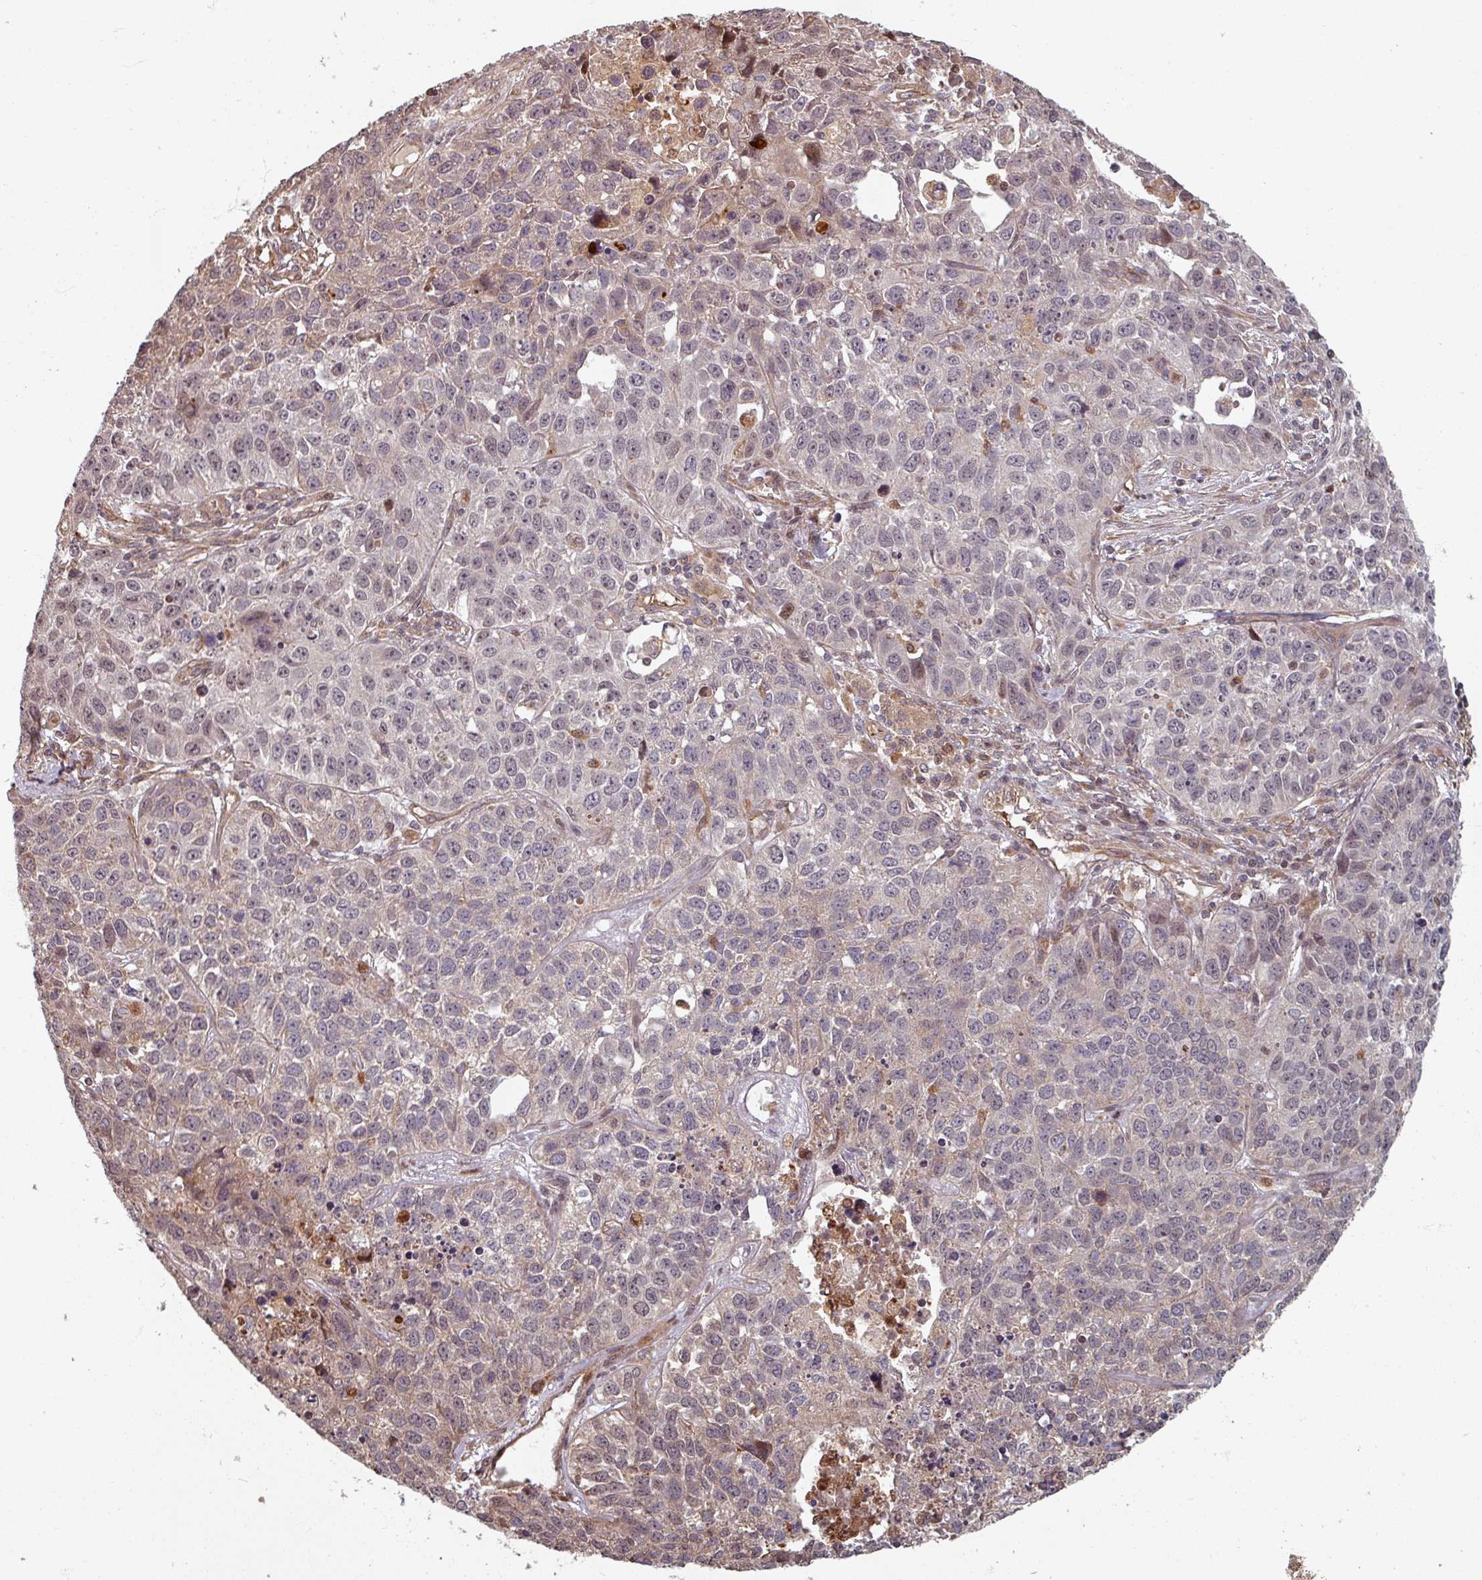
{"staining": {"intensity": "negative", "quantity": "none", "location": "none"}, "tissue": "lung cancer", "cell_type": "Tumor cells", "image_type": "cancer", "snomed": [{"axis": "morphology", "description": "Squamous cell carcinoma, NOS"}, {"axis": "topography", "description": "Lung"}], "caption": "DAB immunohistochemical staining of lung squamous cell carcinoma shows no significant staining in tumor cells. Nuclei are stained in blue.", "gene": "EID1", "patient": {"sex": "male", "age": 76}}